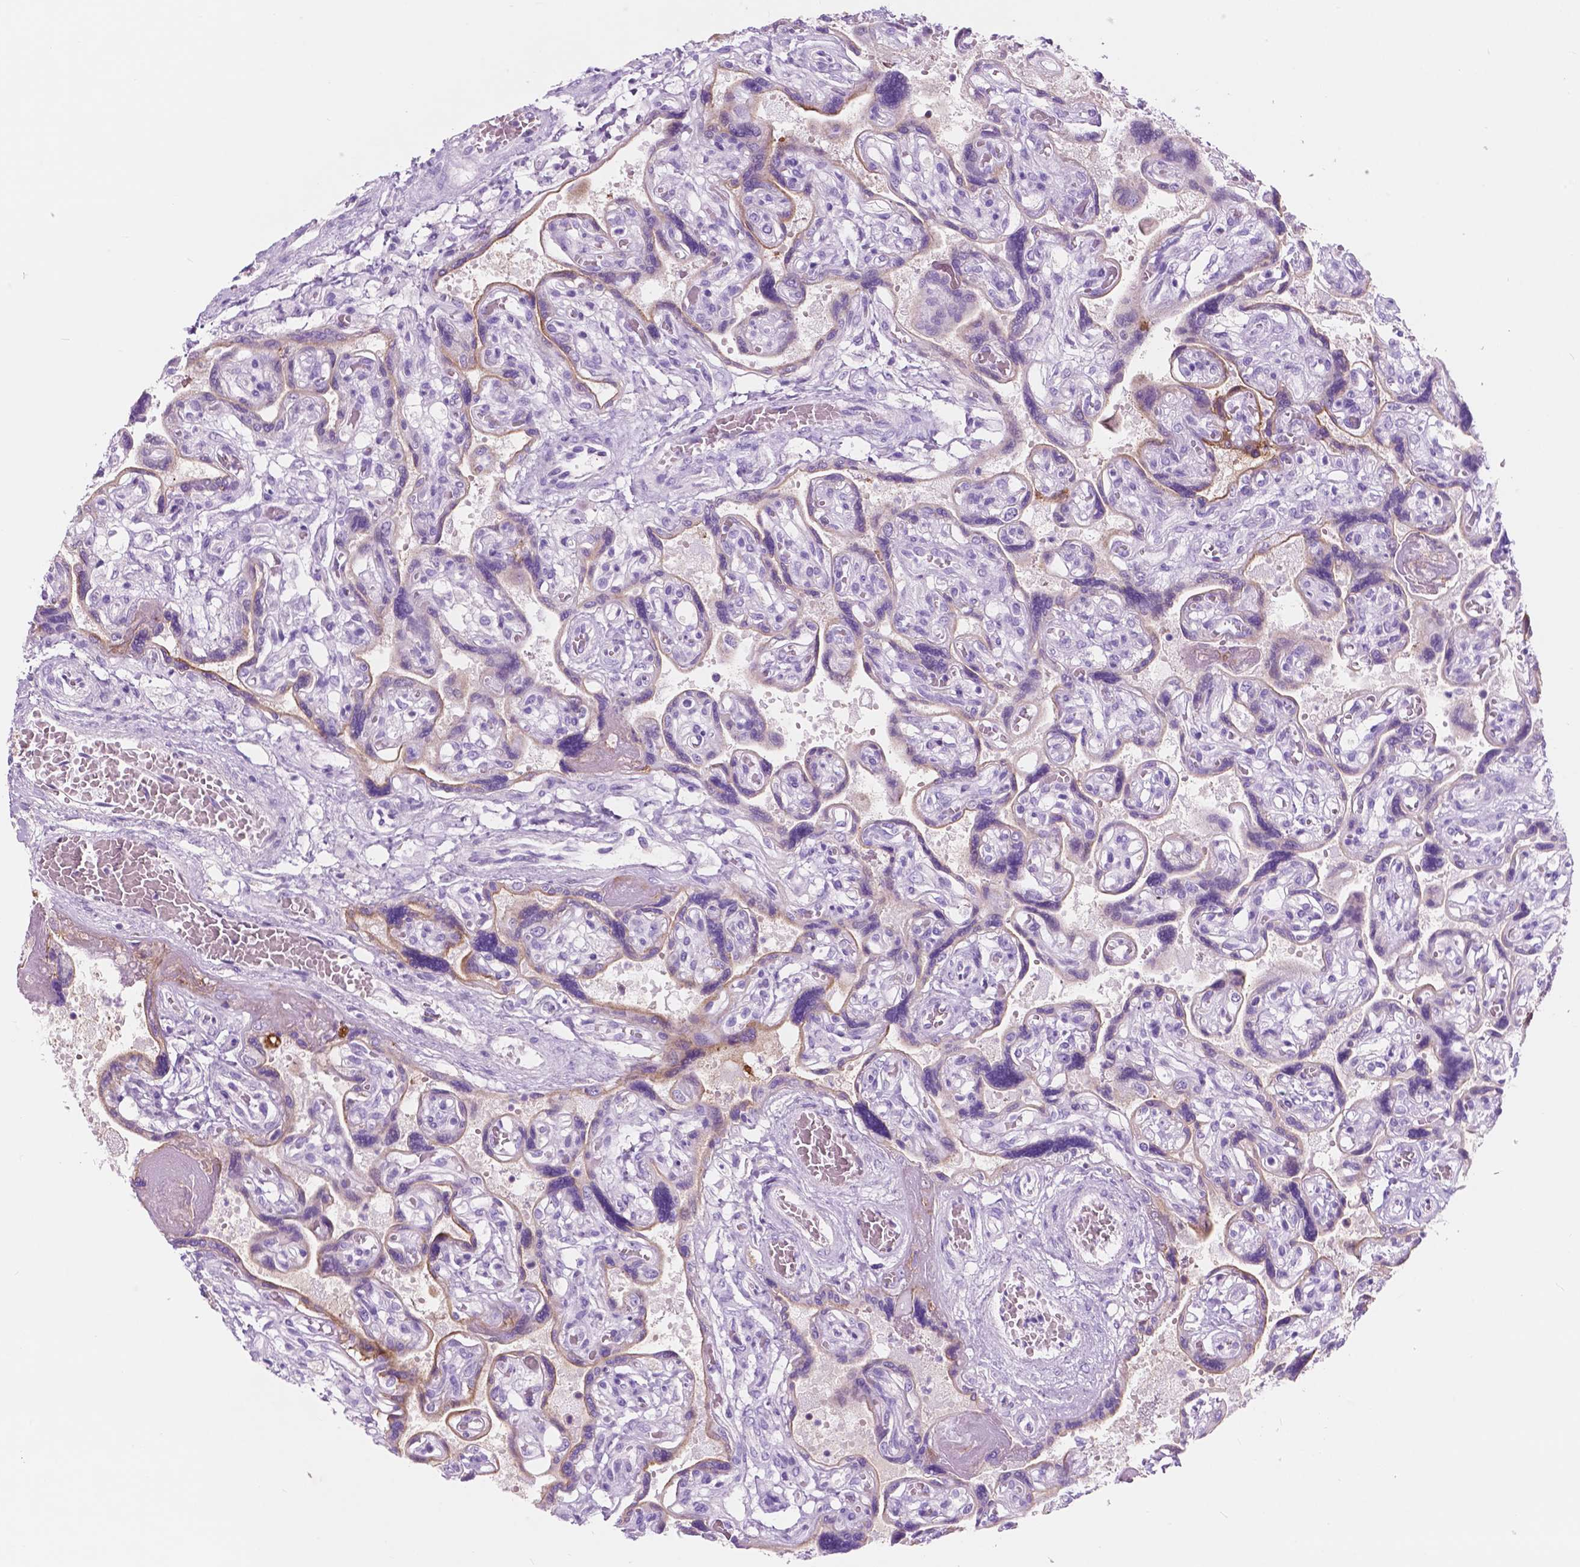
{"staining": {"intensity": "negative", "quantity": "none", "location": "none"}, "tissue": "placenta", "cell_type": "Decidual cells", "image_type": "normal", "snomed": [{"axis": "morphology", "description": "Normal tissue, NOS"}, {"axis": "topography", "description": "Placenta"}], "caption": "The photomicrograph displays no staining of decidual cells in benign placenta.", "gene": "CUZD1", "patient": {"sex": "female", "age": 32}}